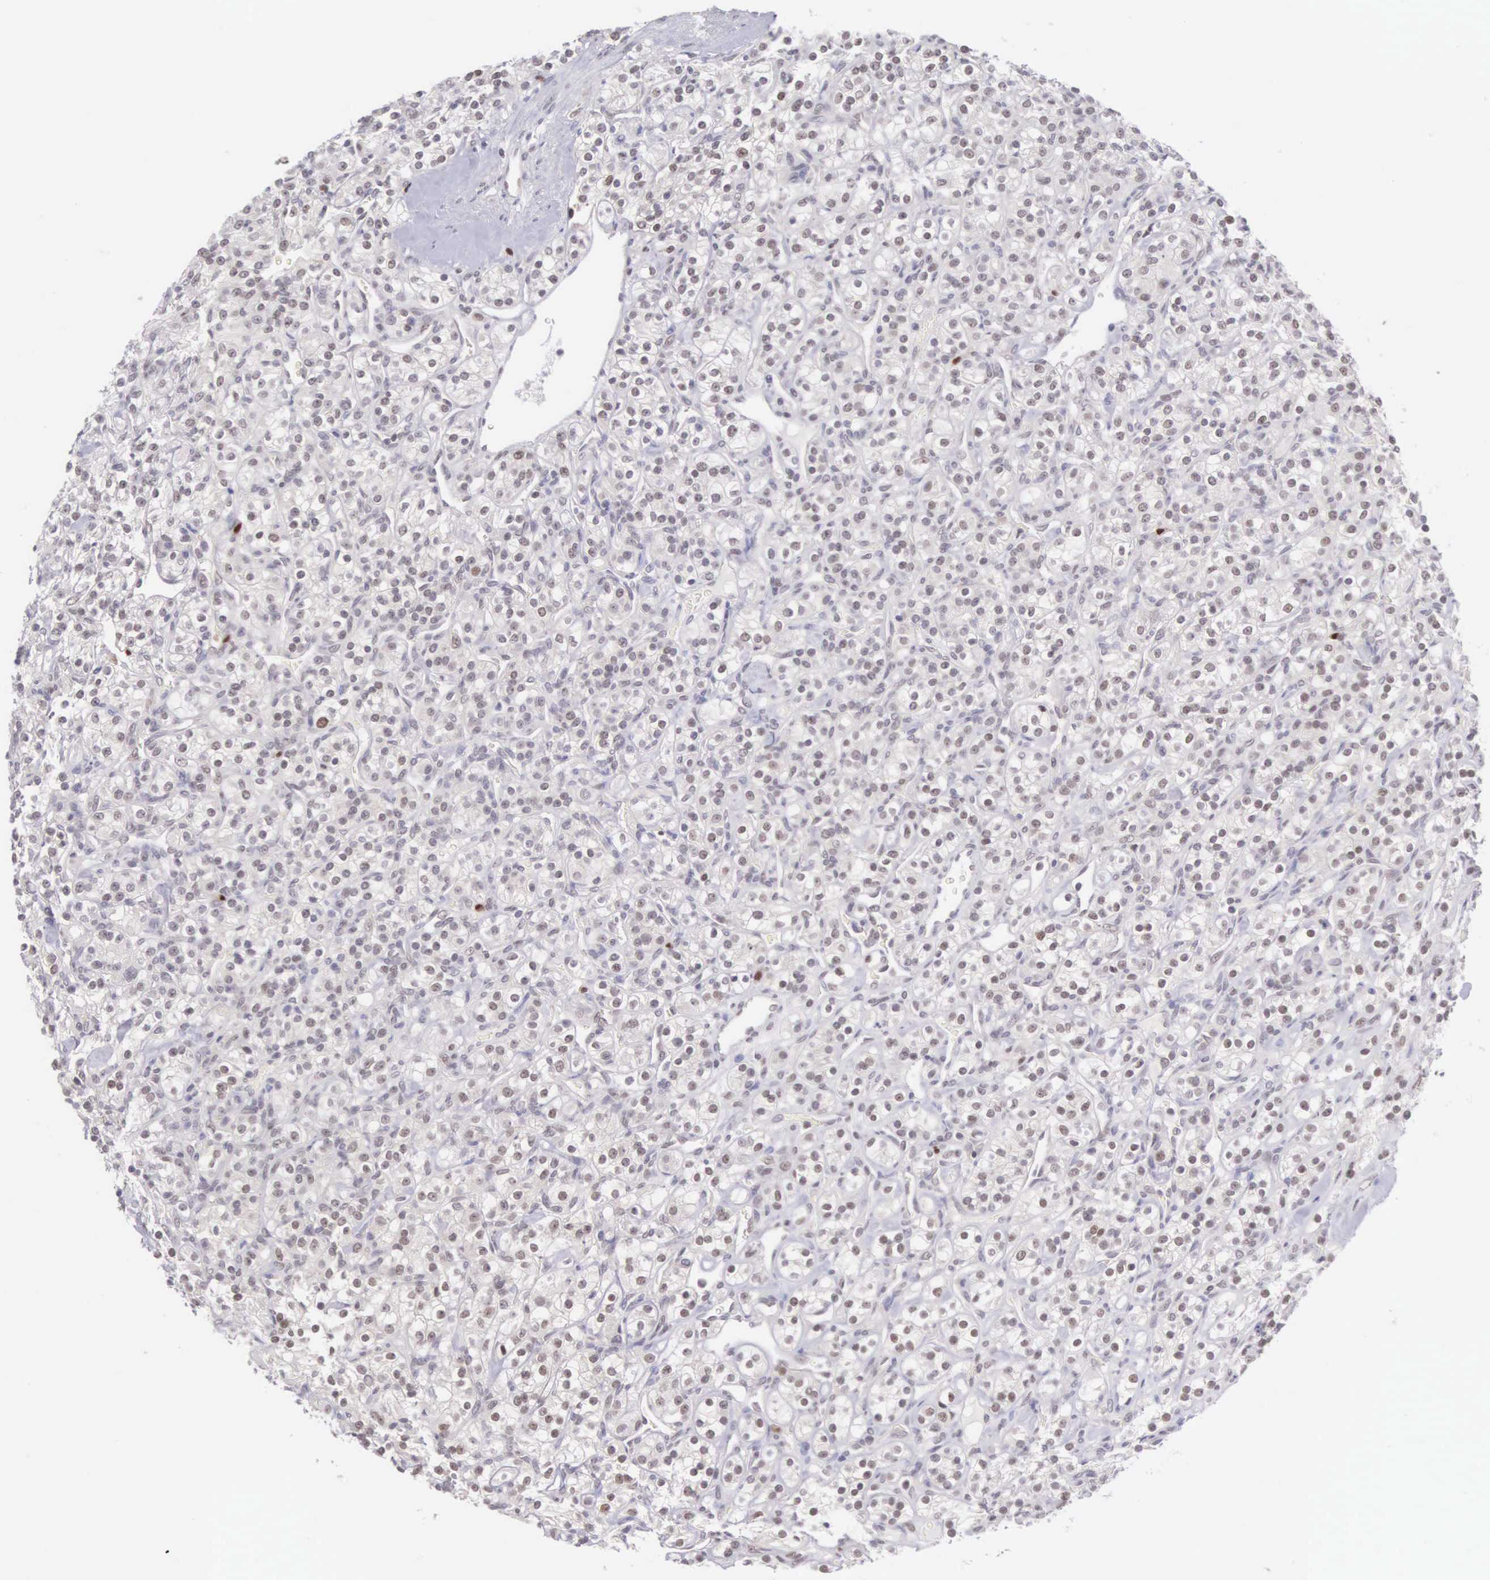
{"staining": {"intensity": "weak", "quantity": "<25%", "location": "nuclear"}, "tissue": "renal cancer", "cell_type": "Tumor cells", "image_type": "cancer", "snomed": [{"axis": "morphology", "description": "Adenocarcinoma, NOS"}, {"axis": "topography", "description": "Kidney"}], "caption": "IHC of human renal cancer demonstrates no expression in tumor cells.", "gene": "CCDC117", "patient": {"sex": "male", "age": 77}}